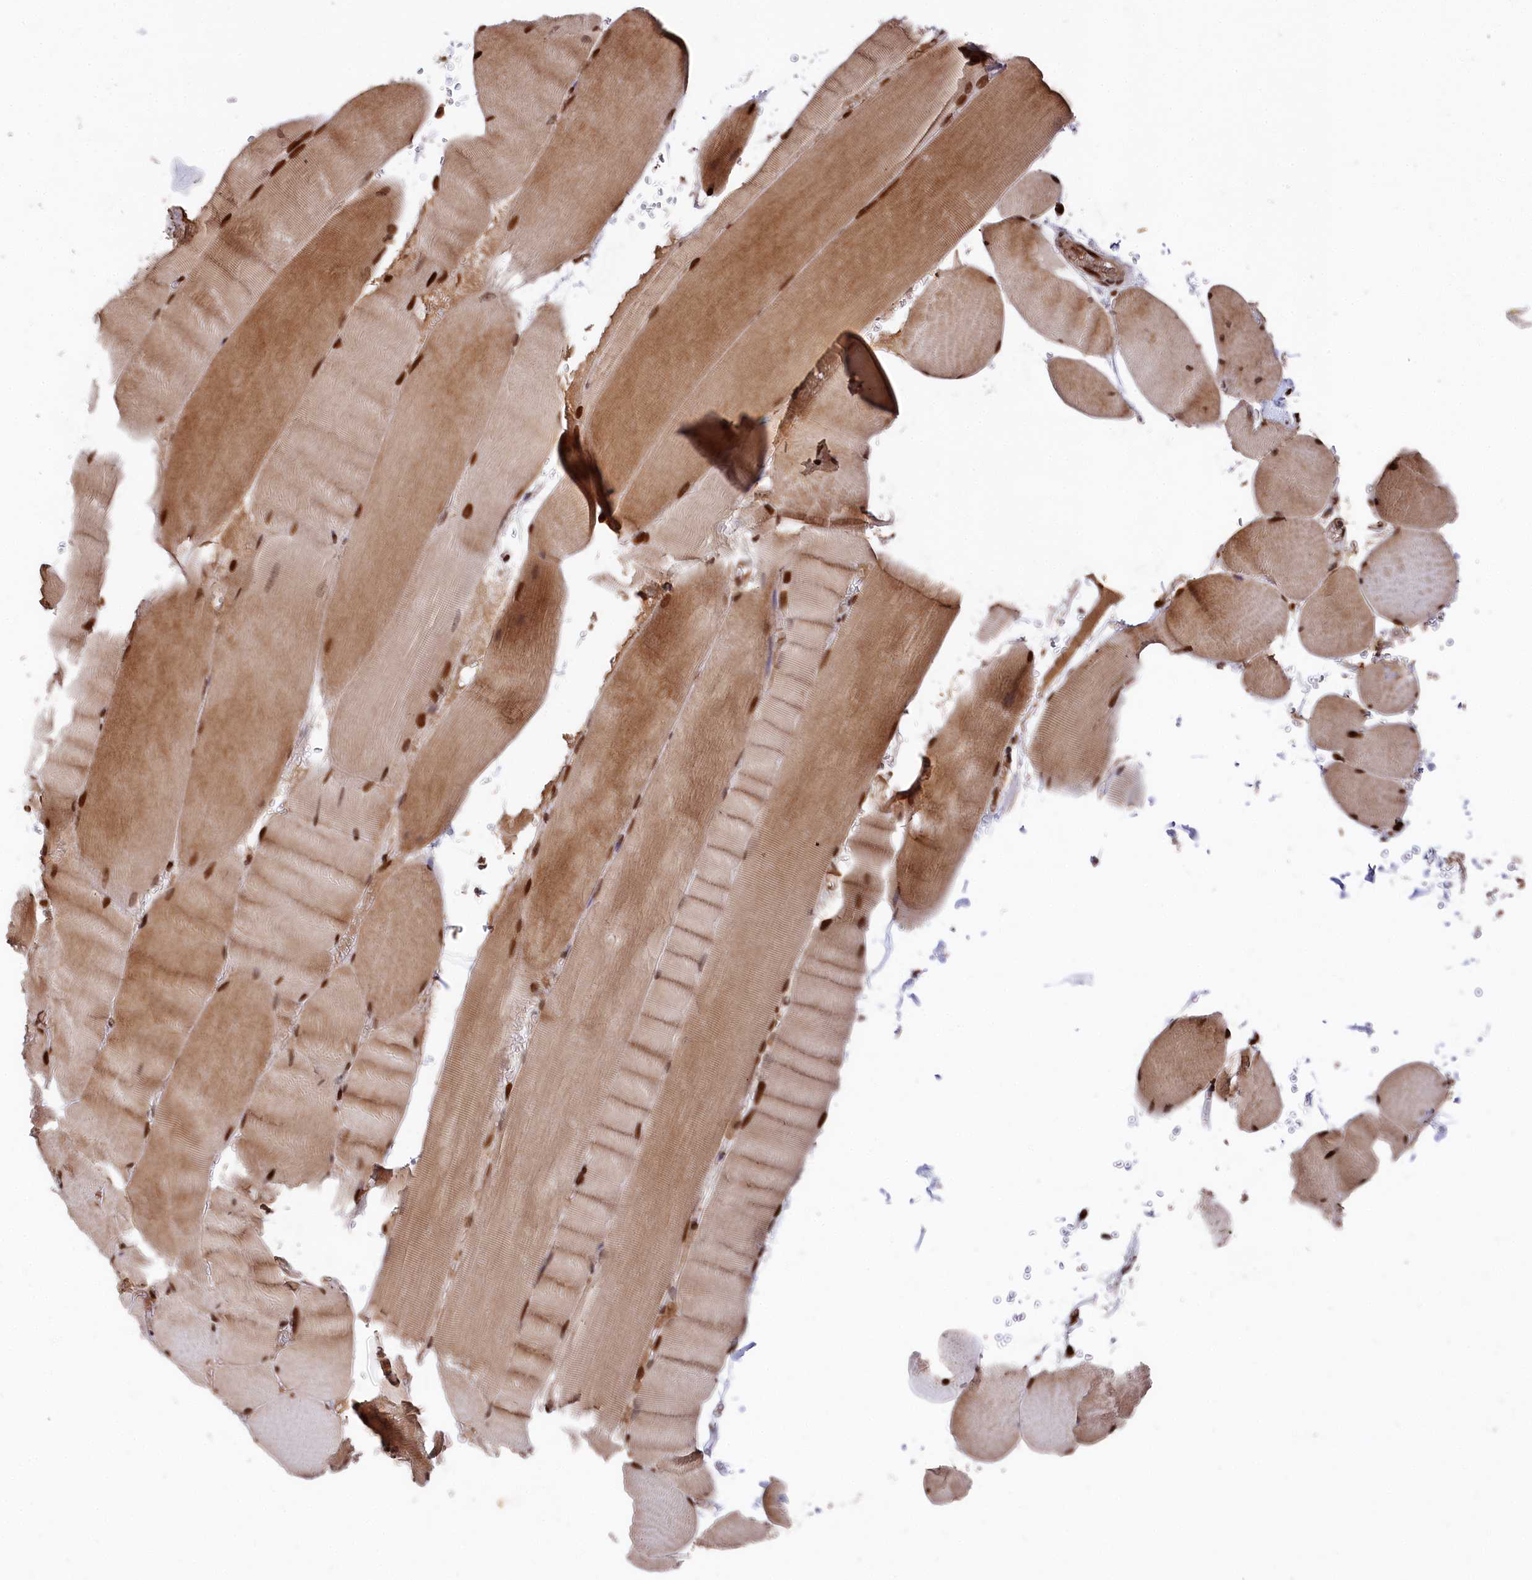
{"staining": {"intensity": "strong", "quantity": ">75%", "location": "cytoplasmic/membranous,nuclear"}, "tissue": "skeletal muscle", "cell_type": "Myocytes", "image_type": "normal", "snomed": [{"axis": "morphology", "description": "Normal tissue, NOS"}, {"axis": "topography", "description": "Skeletal muscle"}, {"axis": "topography", "description": "Head-Neck"}], "caption": "Strong cytoplasmic/membranous,nuclear staining for a protein is appreciated in approximately >75% of myocytes of unremarkable skeletal muscle using immunohistochemistry (IHC).", "gene": "MCF2L2", "patient": {"sex": "male", "age": 66}}